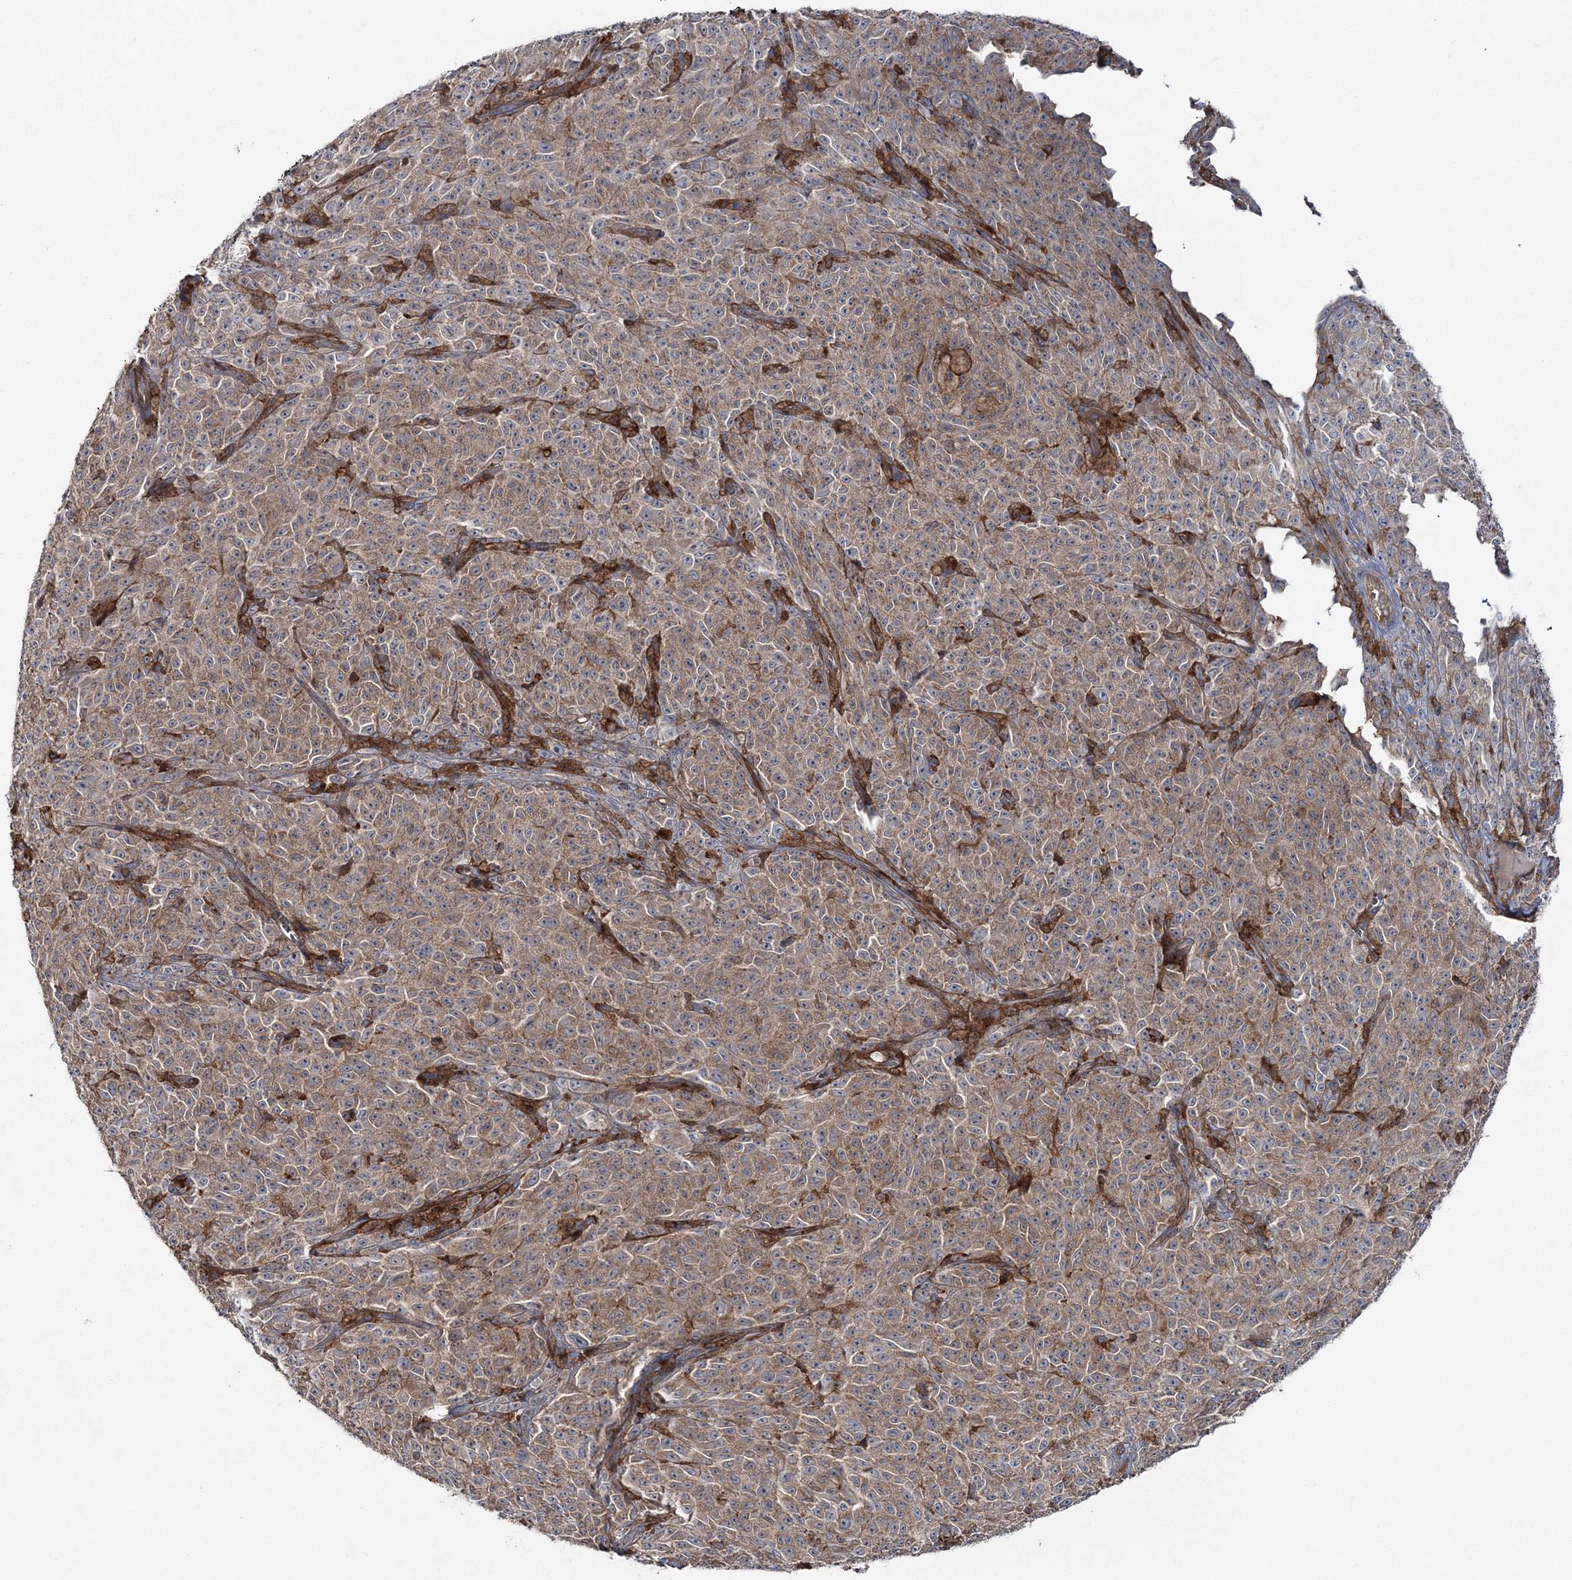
{"staining": {"intensity": "weak", "quantity": ">75%", "location": "cytoplasmic/membranous"}, "tissue": "melanoma", "cell_type": "Tumor cells", "image_type": "cancer", "snomed": [{"axis": "morphology", "description": "Malignant melanoma, NOS"}, {"axis": "topography", "description": "Skin"}], "caption": "IHC image of human melanoma stained for a protein (brown), which displays low levels of weak cytoplasmic/membranous staining in about >75% of tumor cells.", "gene": "PCBD2", "patient": {"sex": "female", "age": 82}}